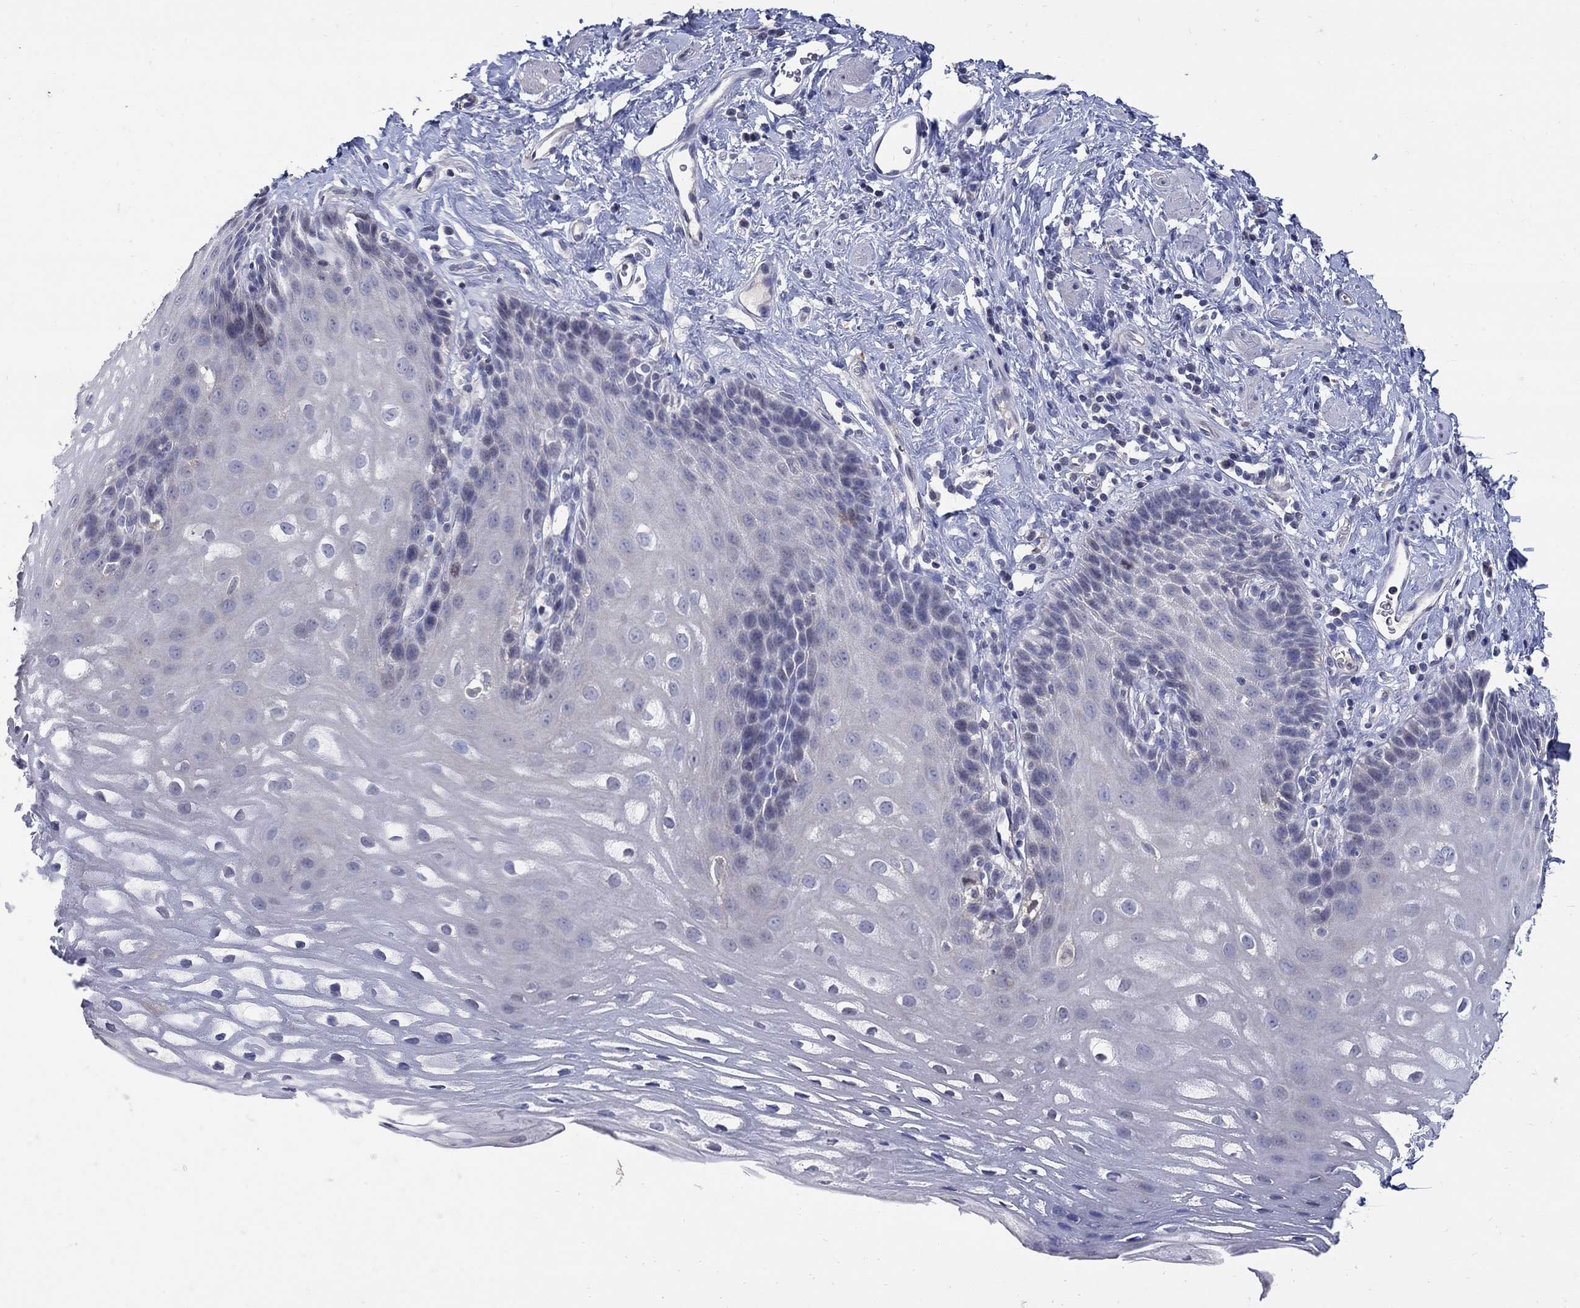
{"staining": {"intensity": "negative", "quantity": "none", "location": "none"}, "tissue": "esophagus", "cell_type": "Squamous epithelial cells", "image_type": "normal", "snomed": [{"axis": "morphology", "description": "Normal tissue, NOS"}, {"axis": "topography", "description": "Esophagus"}], "caption": "Immunohistochemistry (IHC) micrograph of normal esophagus stained for a protein (brown), which reveals no staining in squamous epithelial cells.", "gene": "CETN1", "patient": {"sex": "male", "age": 64}}